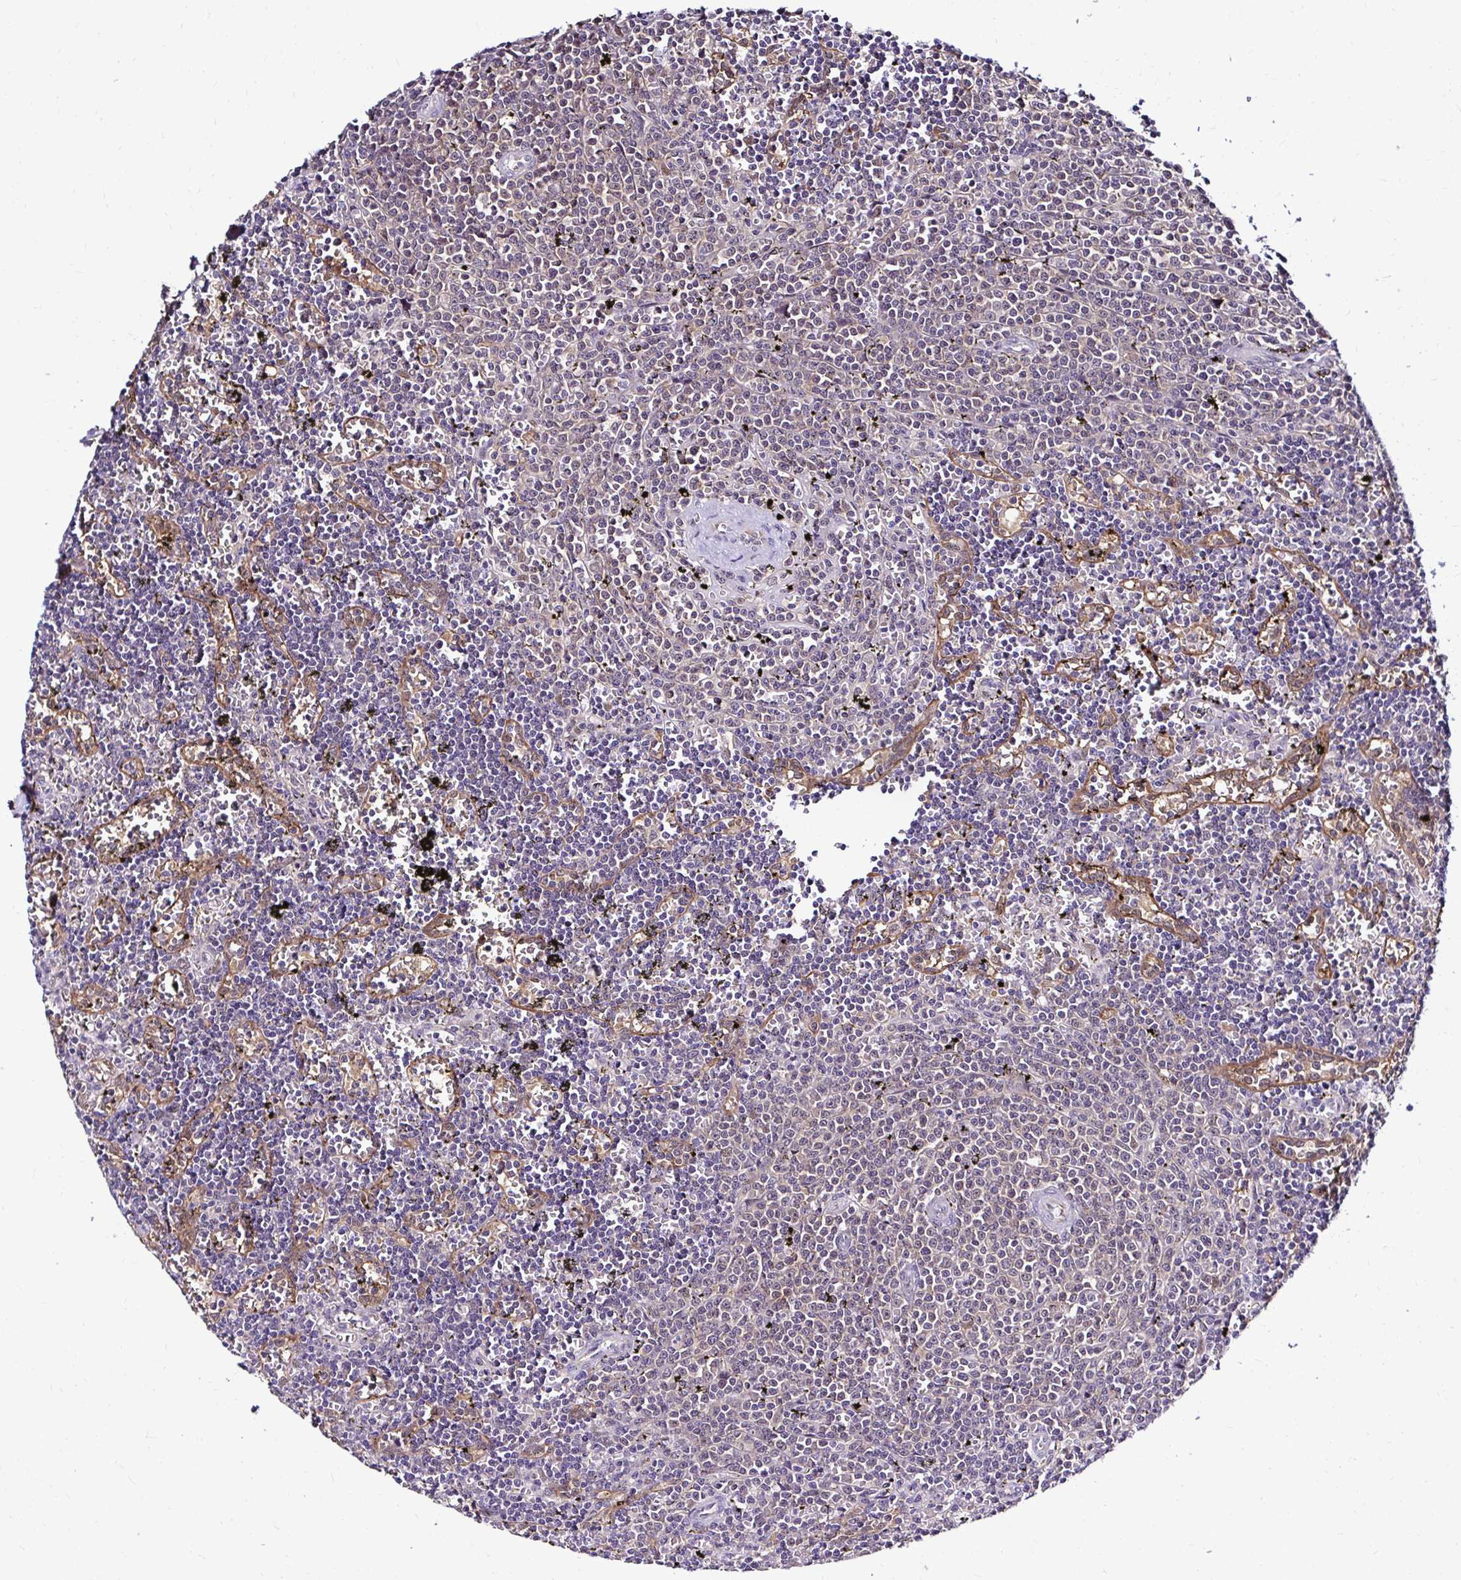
{"staining": {"intensity": "weak", "quantity": "<25%", "location": "nuclear"}, "tissue": "lymphoma", "cell_type": "Tumor cells", "image_type": "cancer", "snomed": [{"axis": "morphology", "description": "Malignant lymphoma, non-Hodgkin's type, Low grade"}, {"axis": "topography", "description": "Spleen"}], "caption": "Photomicrograph shows no significant protein staining in tumor cells of low-grade malignant lymphoma, non-Hodgkin's type.", "gene": "PSMD3", "patient": {"sex": "male", "age": 60}}